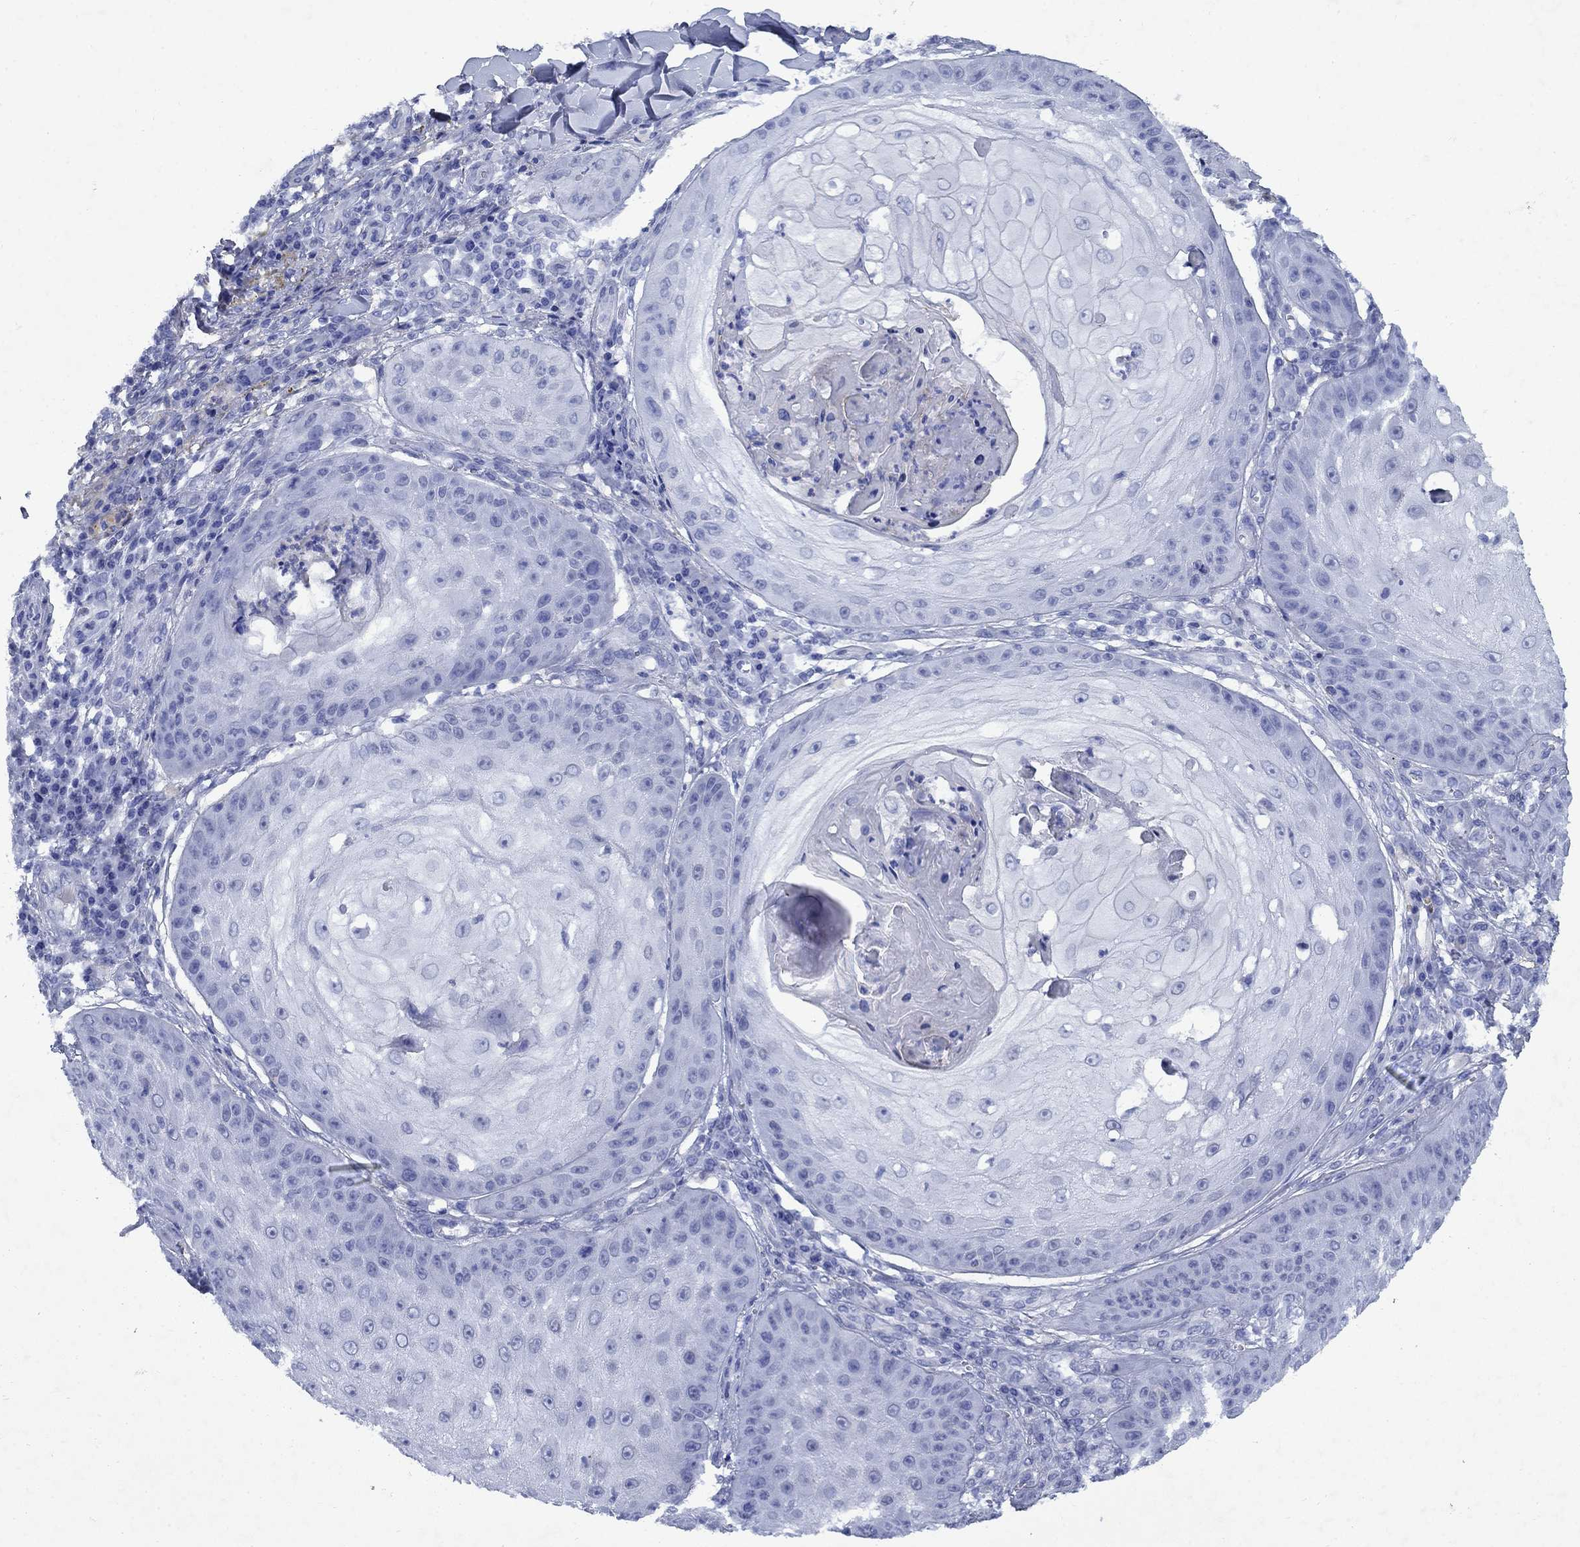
{"staining": {"intensity": "negative", "quantity": "none", "location": "none"}, "tissue": "skin cancer", "cell_type": "Tumor cells", "image_type": "cancer", "snomed": [{"axis": "morphology", "description": "Squamous cell carcinoma, NOS"}, {"axis": "topography", "description": "Skin"}], "caption": "The IHC photomicrograph has no significant positivity in tumor cells of skin squamous cell carcinoma tissue.", "gene": "STAB2", "patient": {"sex": "male", "age": 70}}